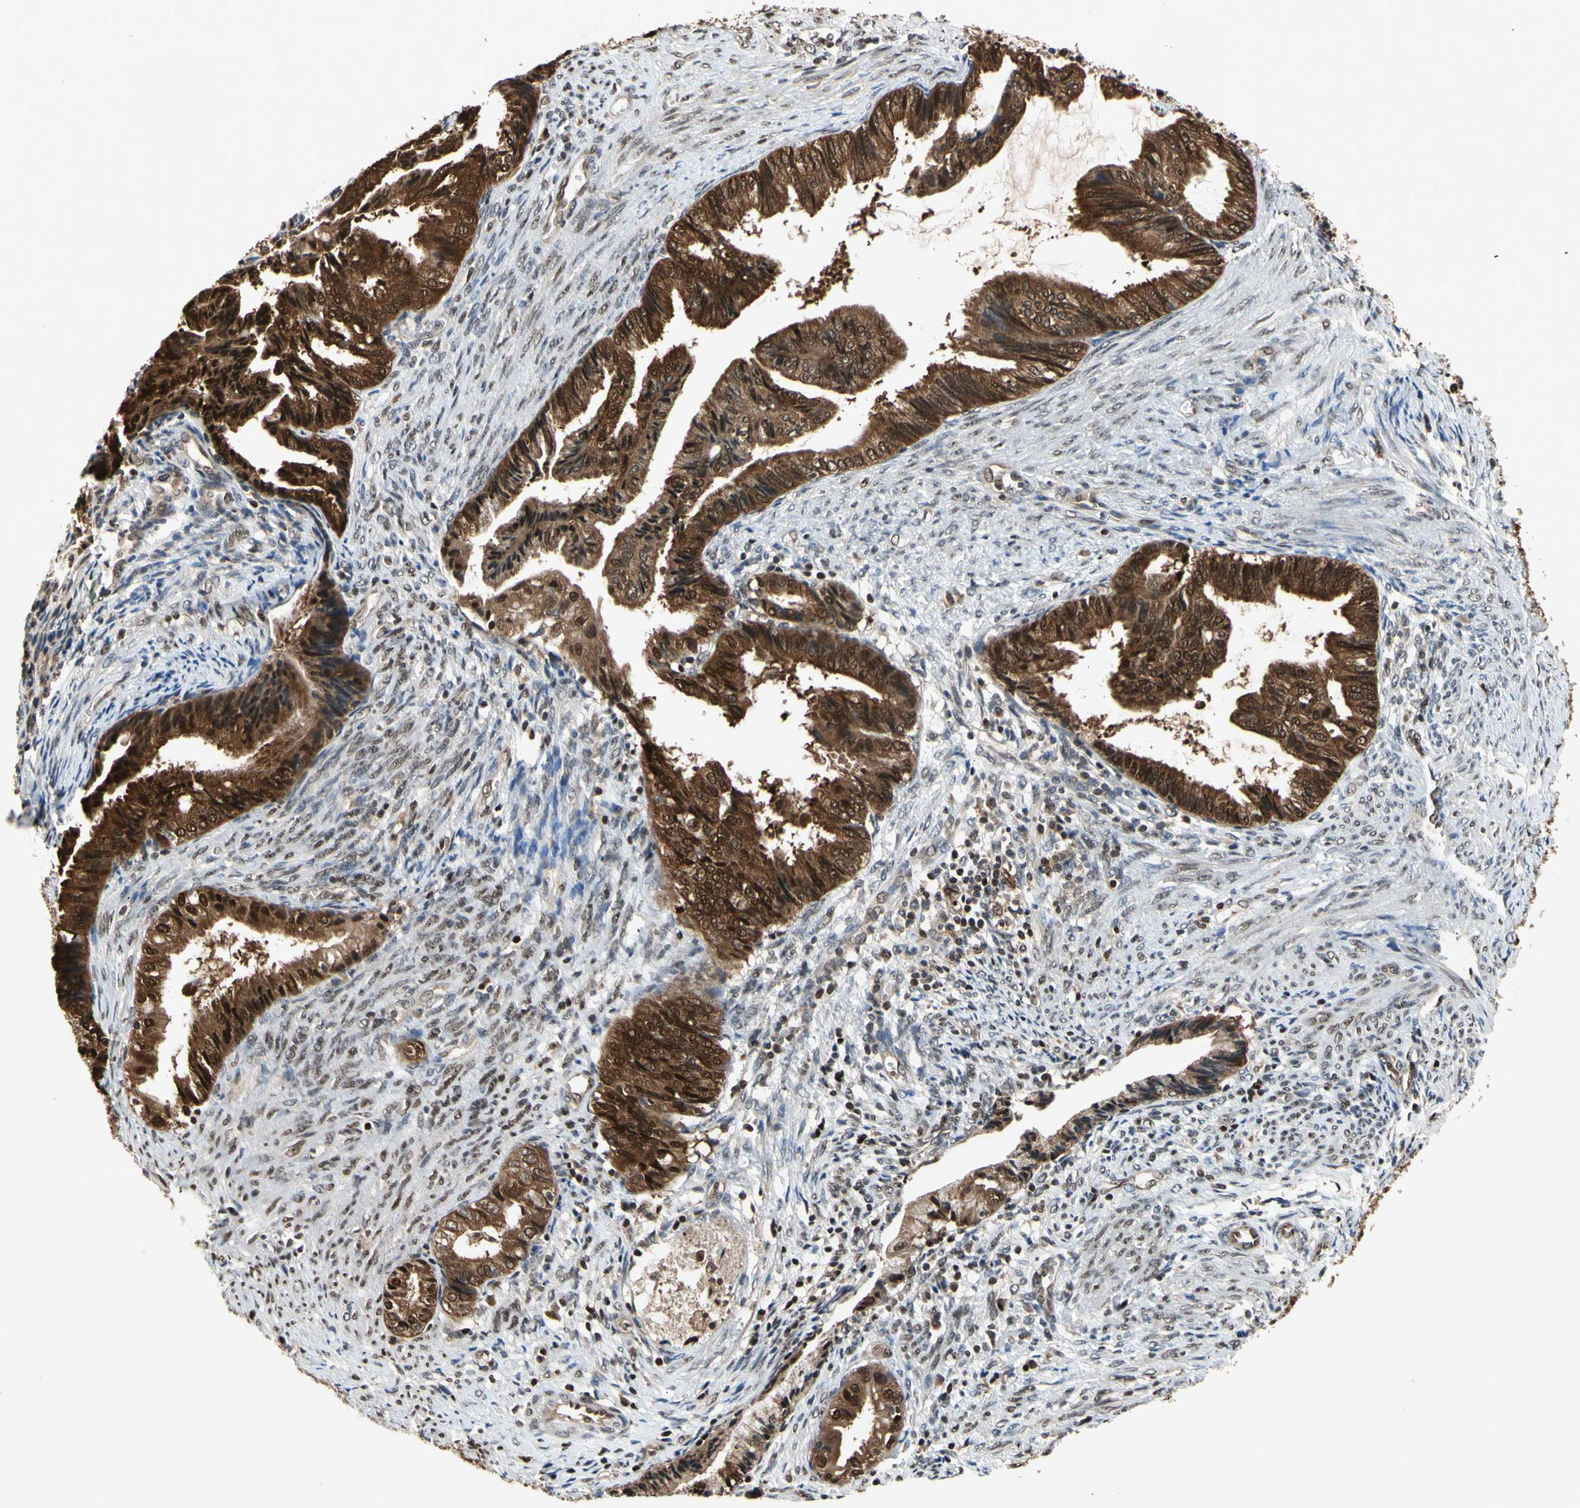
{"staining": {"intensity": "strong", "quantity": ">75%", "location": "cytoplasmic/membranous"}, "tissue": "endometrial cancer", "cell_type": "Tumor cells", "image_type": "cancer", "snomed": [{"axis": "morphology", "description": "Adenocarcinoma, NOS"}, {"axis": "topography", "description": "Endometrium"}], "caption": "Protein expression analysis of human adenocarcinoma (endometrial) reveals strong cytoplasmic/membranous staining in approximately >75% of tumor cells.", "gene": "GSR", "patient": {"sex": "female", "age": 86}}